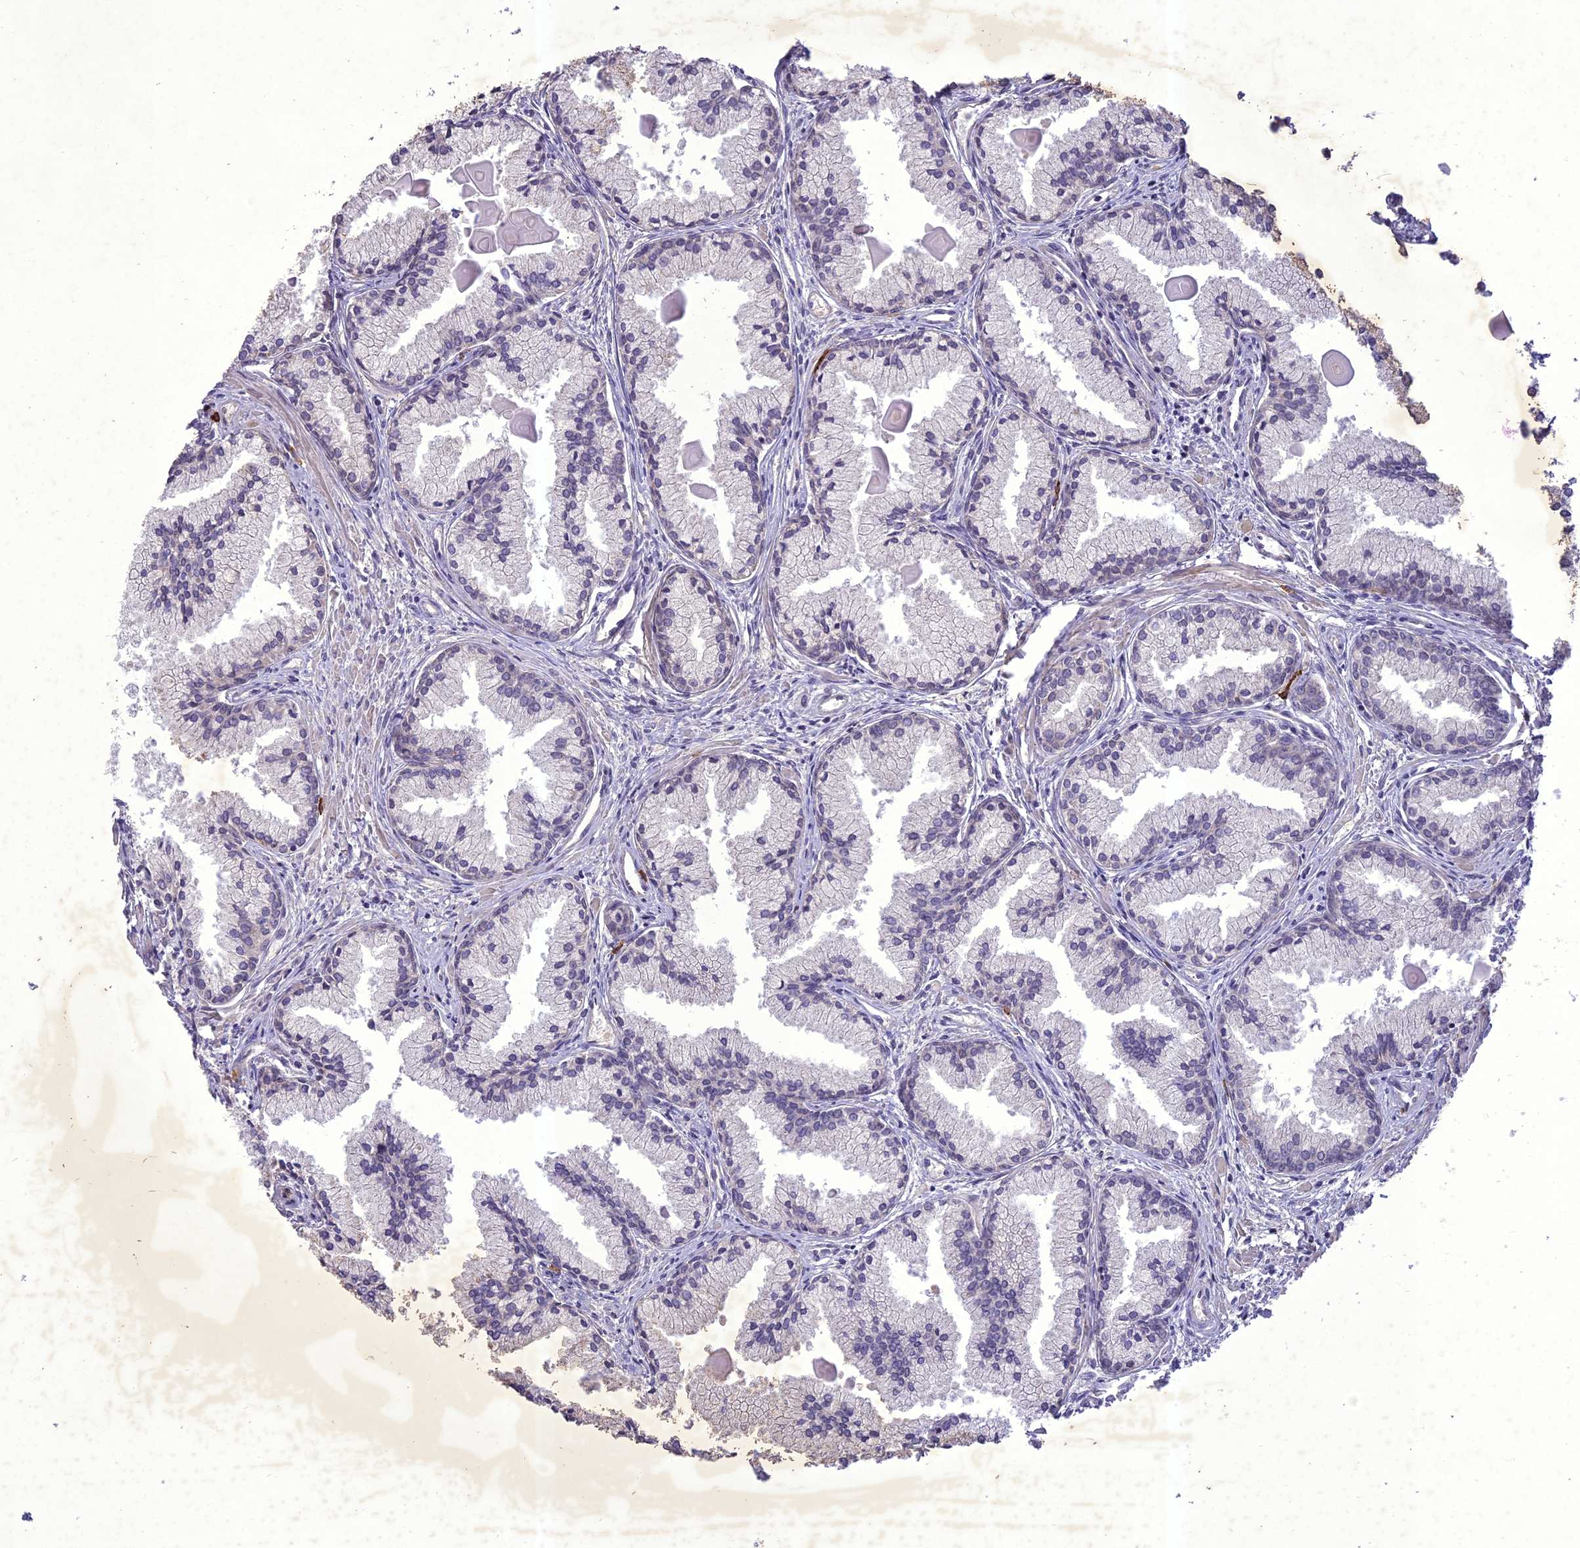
{"staining": {"intensity": "negative", "quantity": "none", "location": "none"}, "tissue": "prostate cancer", "cell_type": "Tumor cells", "image_type": "cancer", "snomed": [{"axis": "morphology", "description": "Adenocarcinoma, High grade"}, {"axis": "topography", "description": "Prostate"}], "caption": "IHC image of neoplastic tissue: human prostate cancer (adenocarcinoma (high-grade)) stained with DAB (3,3'-diaminobenzidine) shows no significant protein expression in tumor cells.", "gene": "TIGD7", "patient": {"sex": "male", "age": 68}}